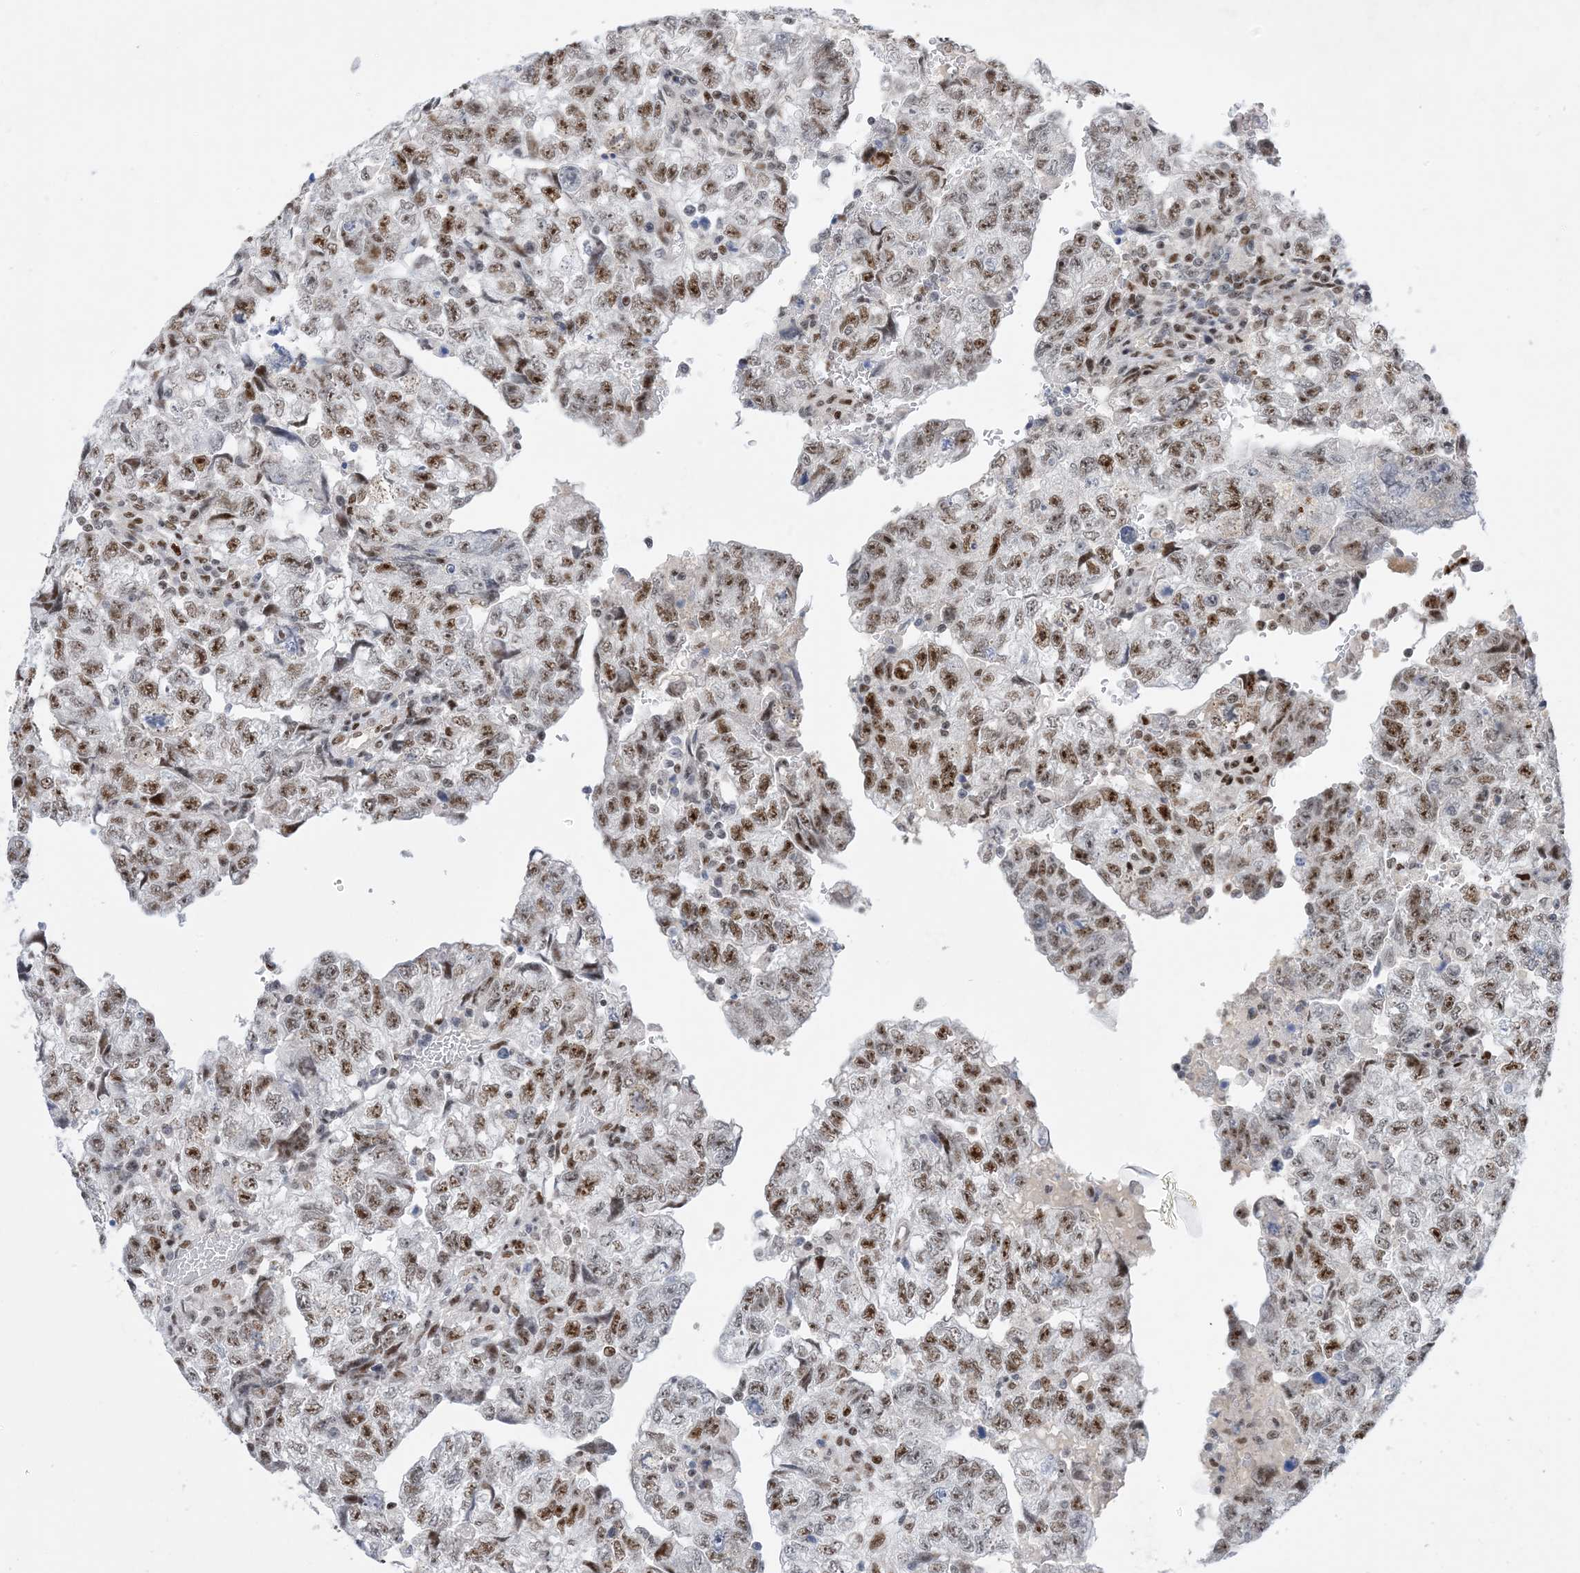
{"staining": {"intensity": "moderate", "quantity": ">75%", "location": "nuclear"}, "tissue": "testis cancer", "cell_type": "Tumor cells", "image_type": "cancer", "snomed": [{"axis": "morphology", "description": "Carcinoma, Embryonal, NOS"}, {"axis": "topography", "description": "Testis"}], "caption": "The photomicrograph displays staining of testis cancer (embryonal carcinoma), revealing moderate nuclear protein staining (brown color) within tumor cells. (Brightfield microscopy of DAB IHC at high magnification).", "gene": "TSPYL1", "patient": {"sex": "male", "age": 36}}